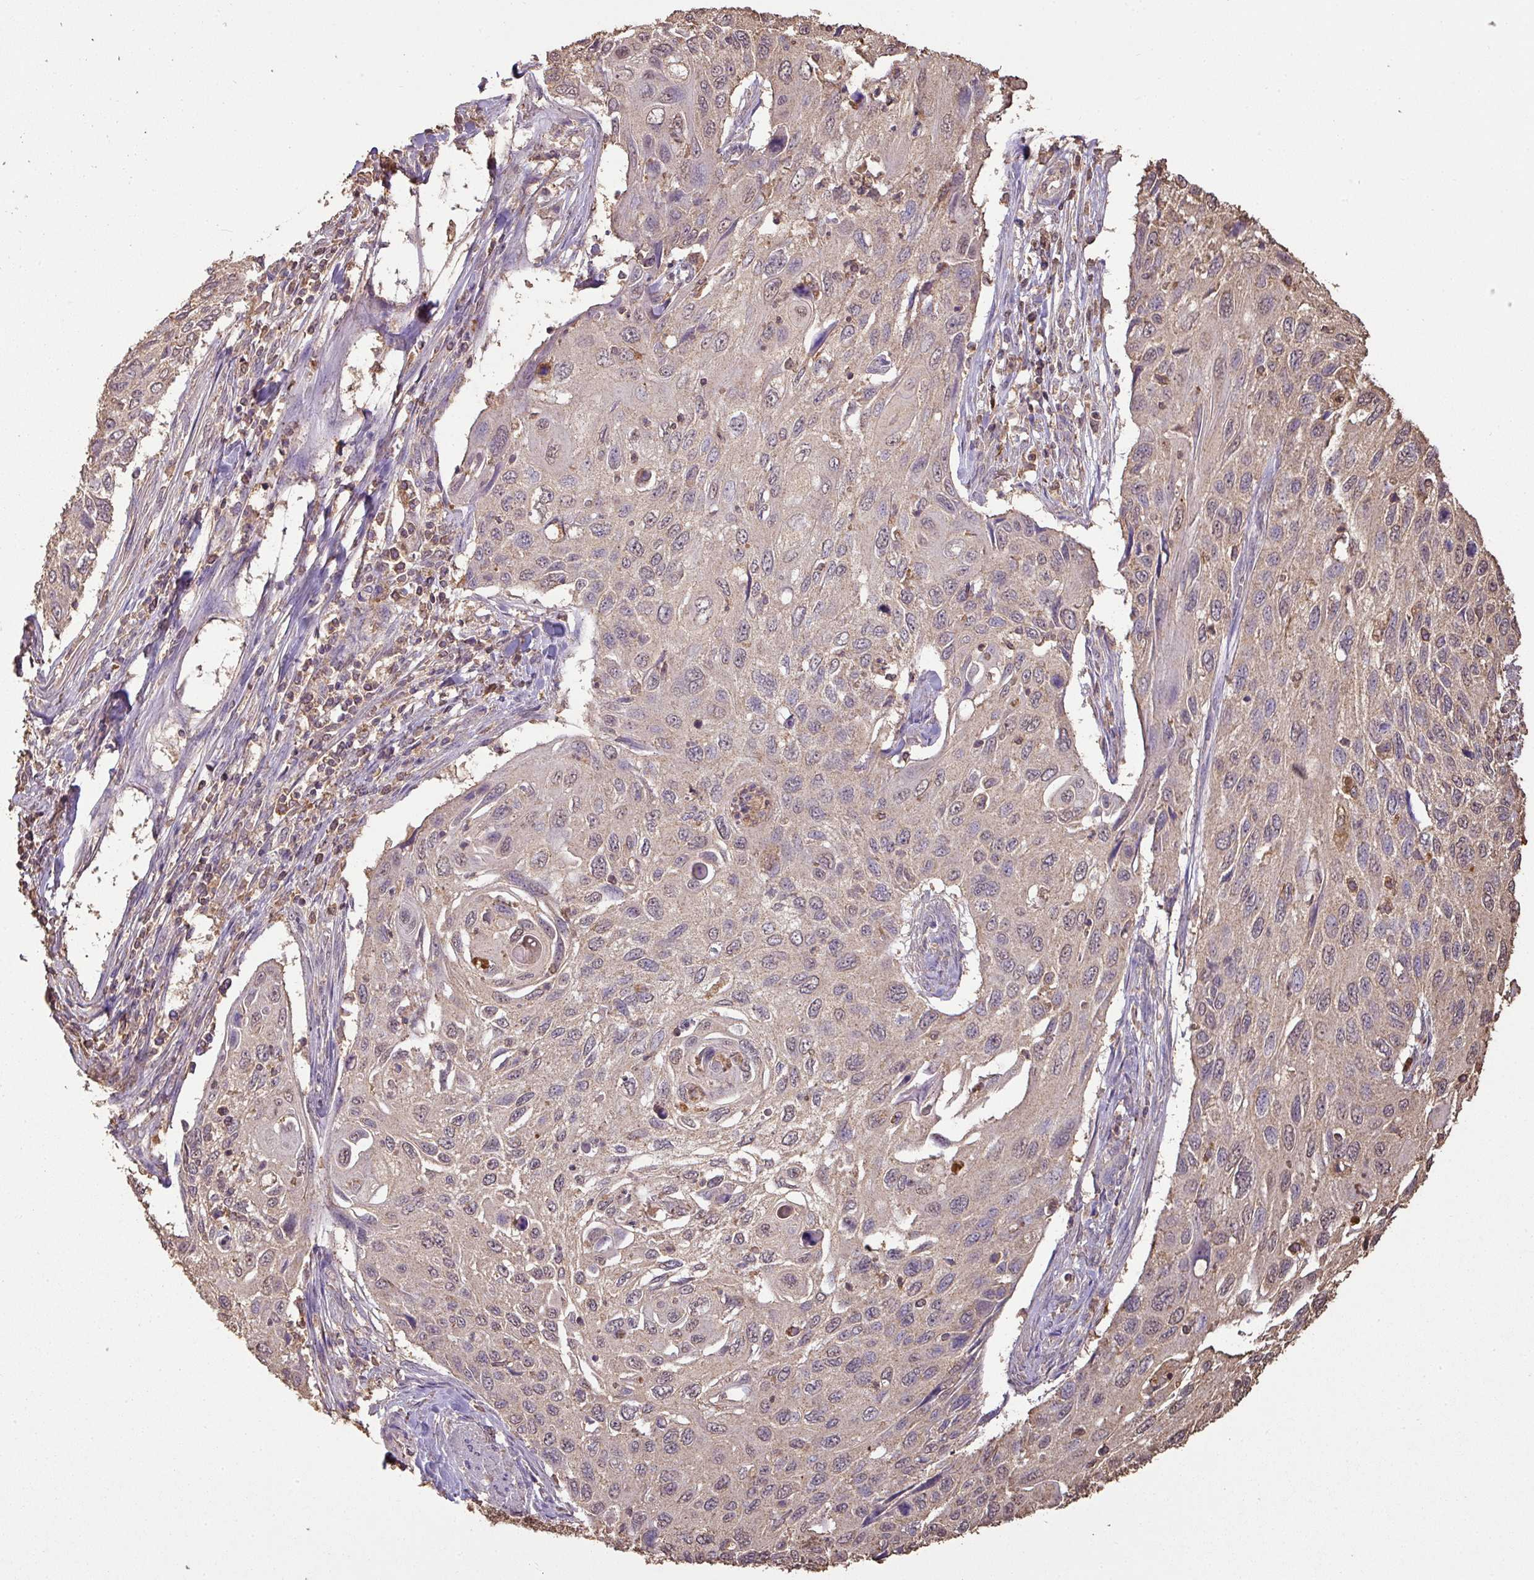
{"staining": {"intensity": "negative", "quantity": "none", "location": "none"}, "tissue": "cervical cancer", "cell_type": "Tumor cells", "image_type": "cancer", "snomed": [{"axis": "morphology", "description": "Squamous cell carcinoma, NOS"}, {"axis": "topography", "description": "Cervix"}], "caption": "Tumor cells show no significant protein expression in cervical cancer.", "gene": "ATAT1", "patient": {"sex": "female", "age": 70}}